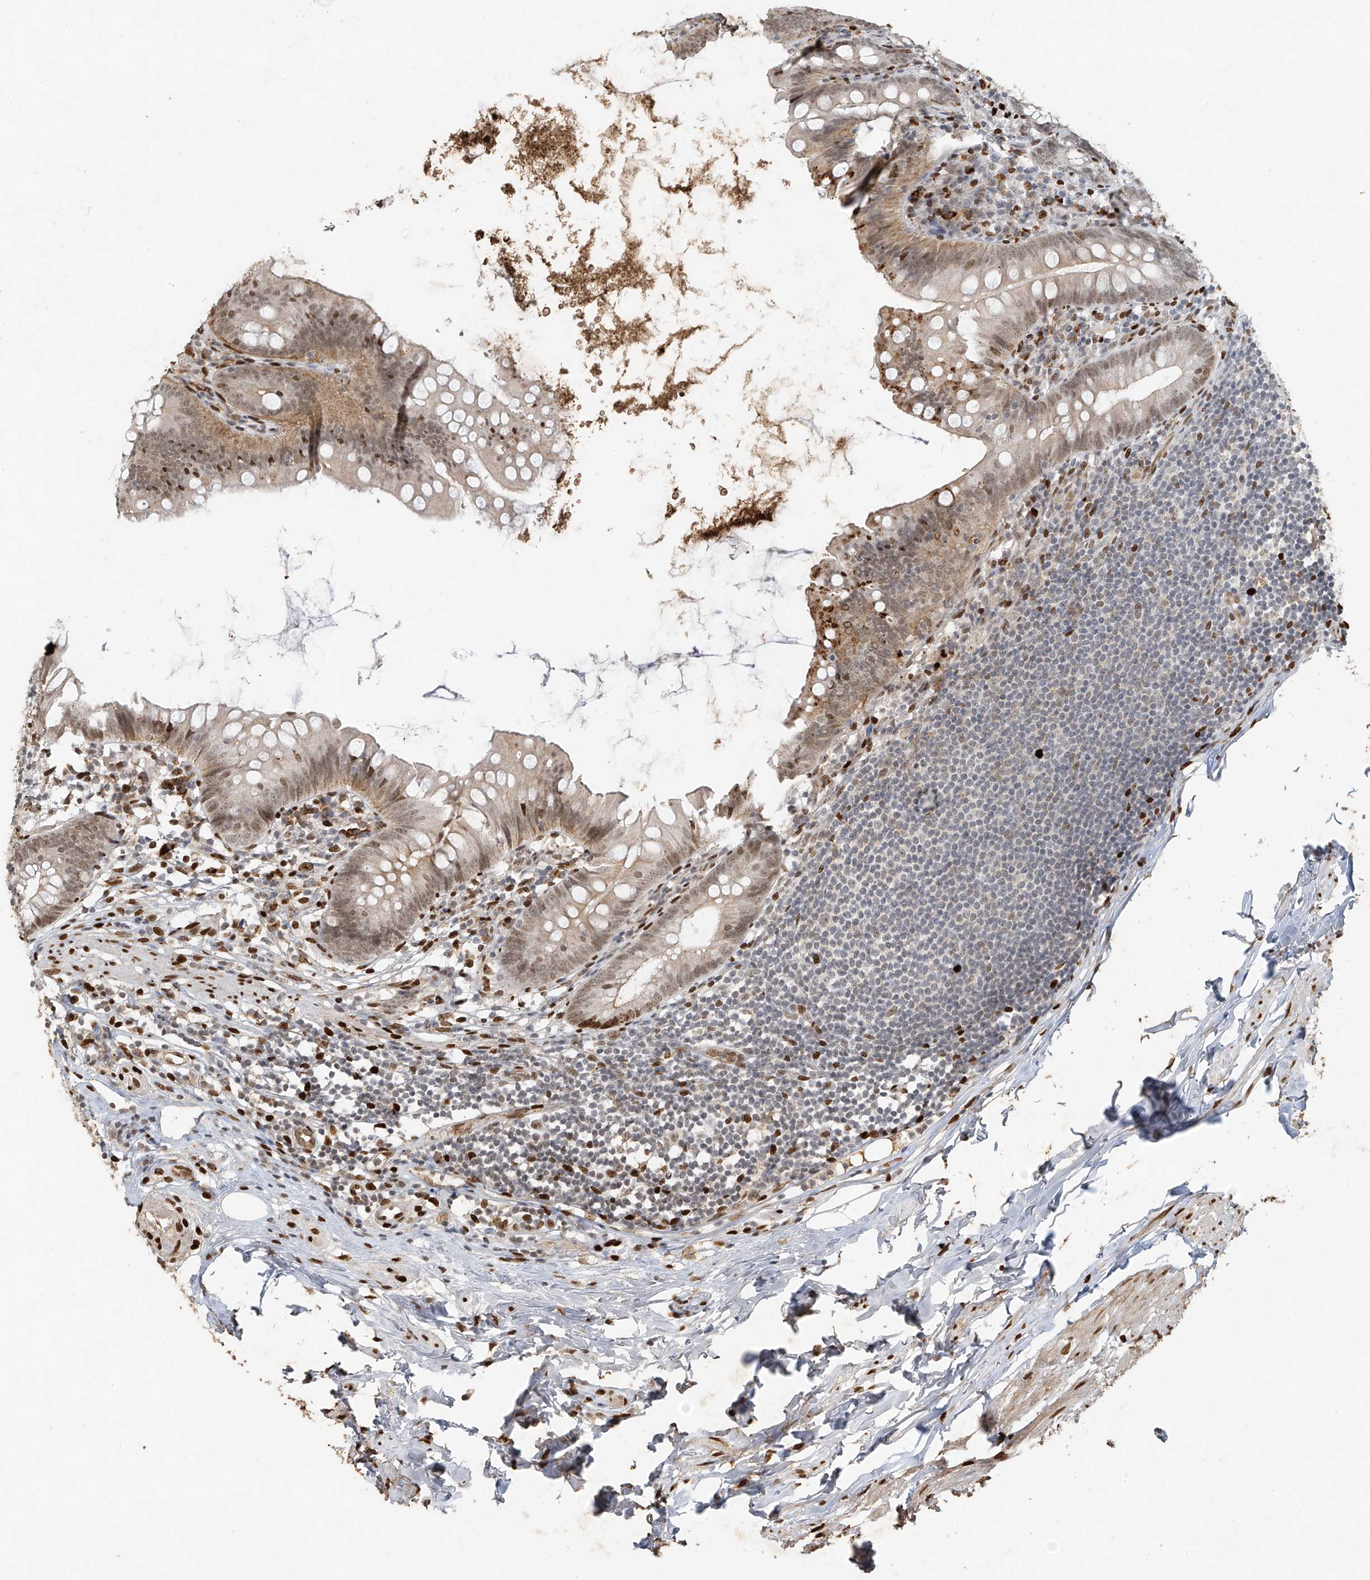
{"staining": {"intensity": "moderate", "quantity": "25%-75%", "location": "cytoplasmic/membranous,nuclear"}, "tissue": "appendix", "cell_type": "Glandular cells", "image_type": "normal", "snomed": [{"axis": "morphology", "description": "Normal tissue, NOS"}, {"axis": "topography", "description": "Appendix"}], "caption": "Immunohistochemical staining of unremarkable appendix displays 25%-75% levels of moderate cytoplasmic/membranous,nuclear protein positivity in approximately 25%-75% of glandular cells.", "gene": "ATRIP", "patient": {"sex": "female", "age": 62}}